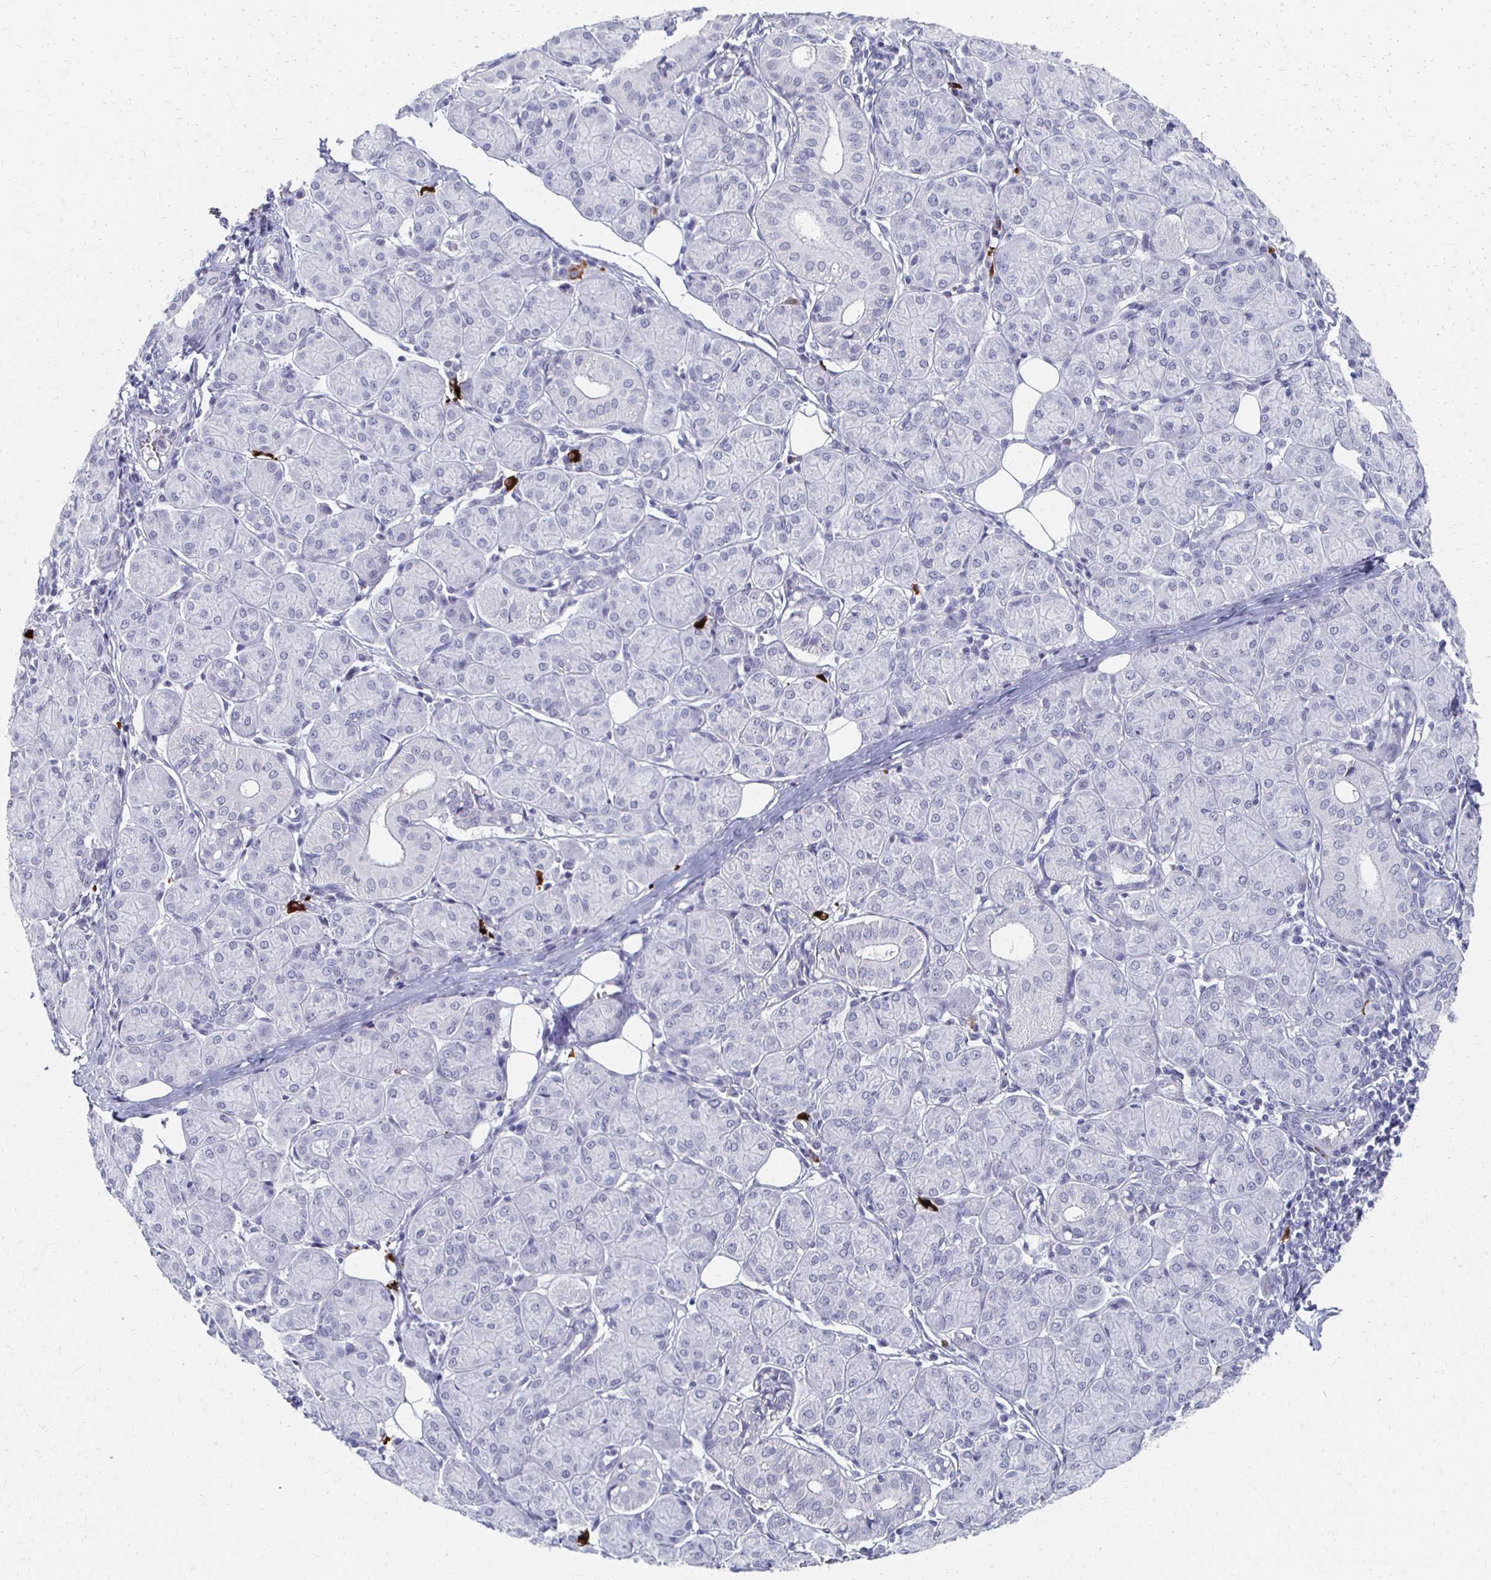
{"staining": {"intensity": "negative", "quantity": "none", "location": "none"}, "tissue": "salivary gland", "cell_type": "Glandular cells", "image_type": "normal", "snomed": [{"axis": "morphology", "description": "Normal tissue, NOS"}, {"axis": "morphology", "description": "Inflammation, NOS"}, {"axis": "topography", "description": "Lymph node"}, {"axis": "topography", "description": "Salivary gland"}], "caption": "Immunohistochemistry (IHC) micrograph of unremarkable salivary gland: human salivary gland stained with DAB reveals no significant protein staining in glandular cells. Nuclei are stained in blue.", "gene": "CXCR2", "patient": {"sex": "male", "age": 3}}